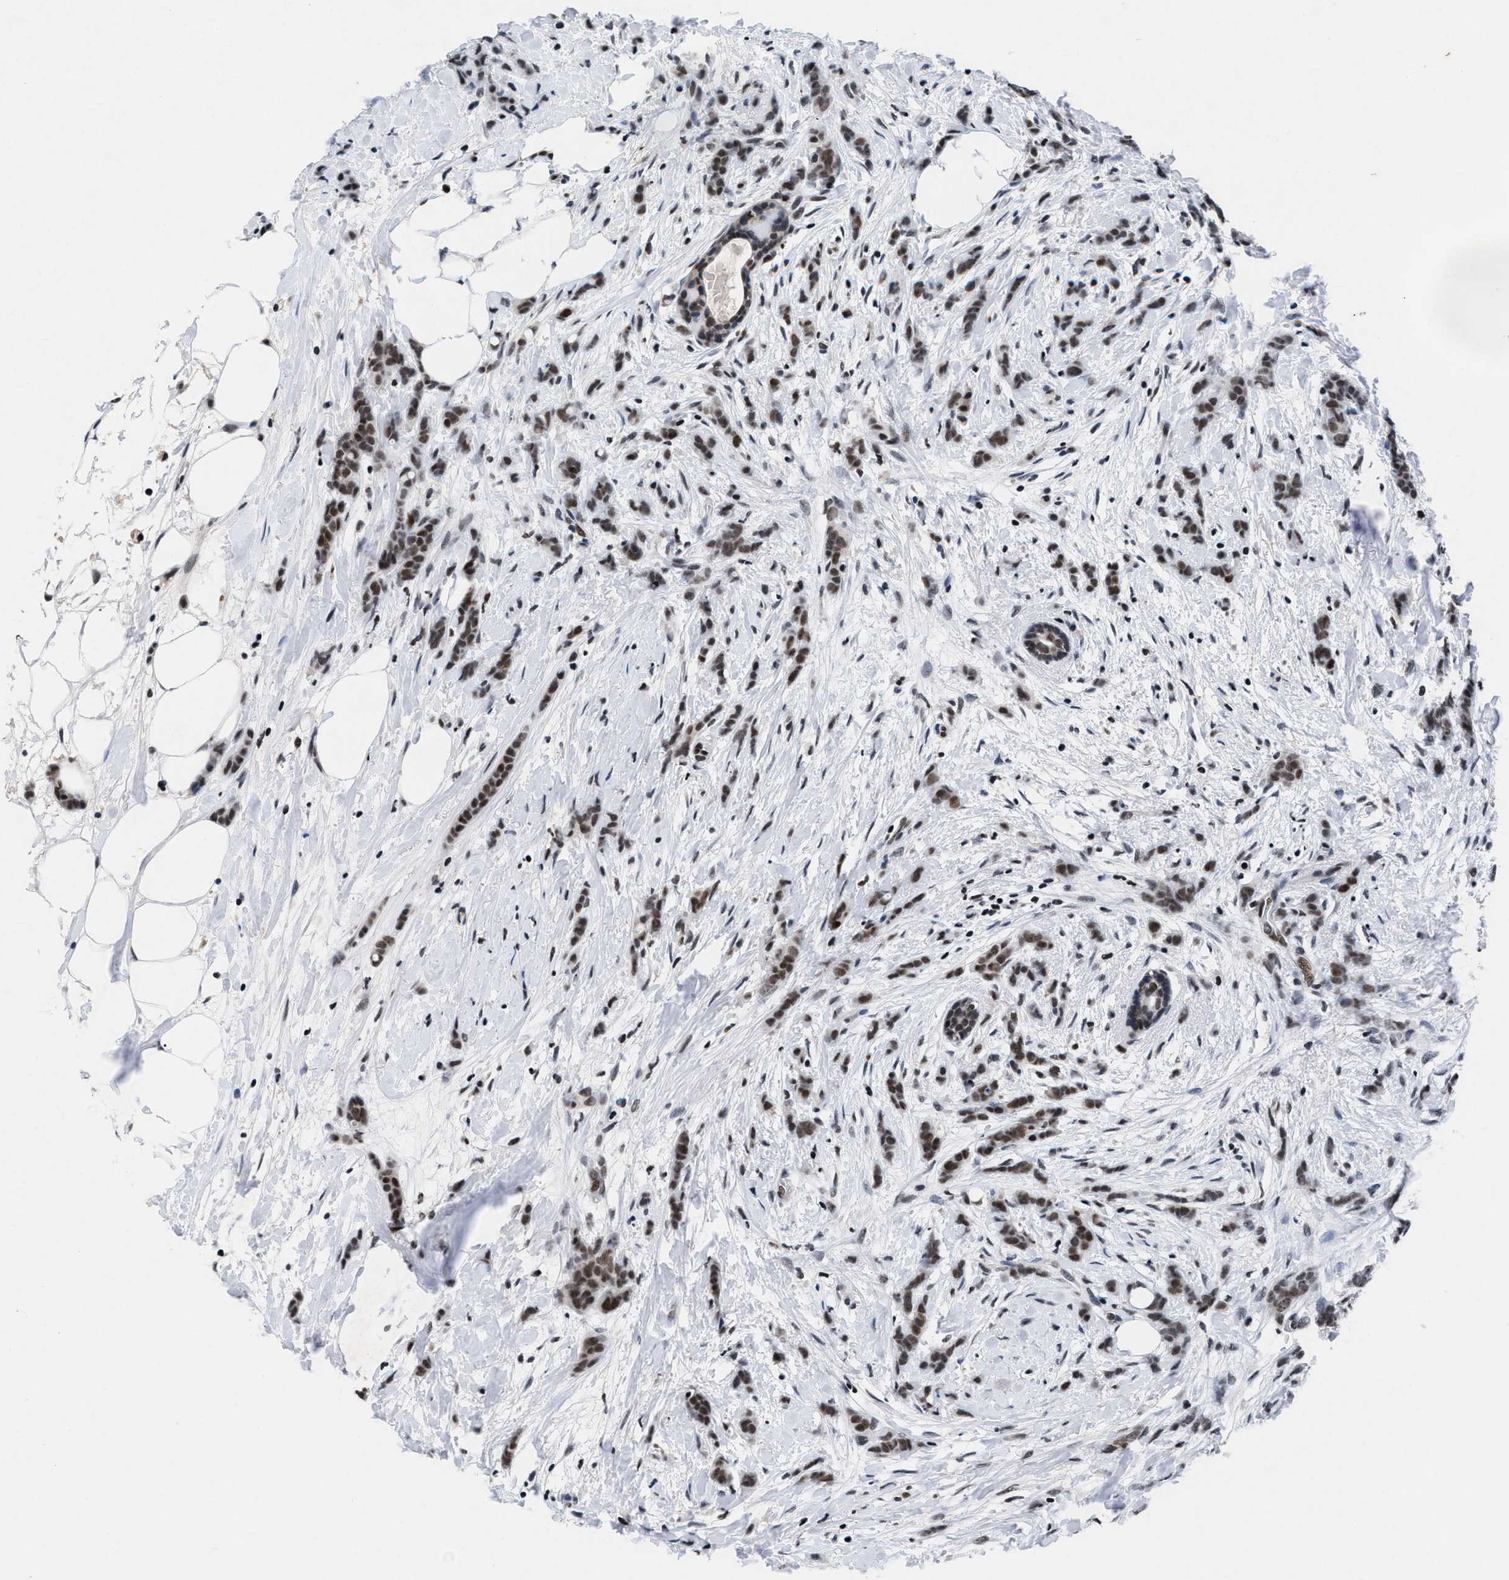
{"staining": {"intensity": "moderate", "quantity": ">75%", "location": "nuclear"}, "tissue": "breast cancer", "cell_type": "Tumor cells", "image_type": "cancer", "snomed": [{"axis": "morphology", "description": "Lobular carcinoma, in situ"}, {"axis": "morphology", "description": "Lobular carcinoma"}, {"axis": "topography", "description": "Breast"}], "caption": "Lobular carcinoma in situ (breast) stained for a protein reveals moderate nuclear positivity in tumor cells. The staining was performed using DAB to visualize the protein expression in brown, while the nuclei were stained in blue with hematoxylin (Magnification: 20x).", "gene": "WDR81", "patient": {"sex": "female", "age": 41}}